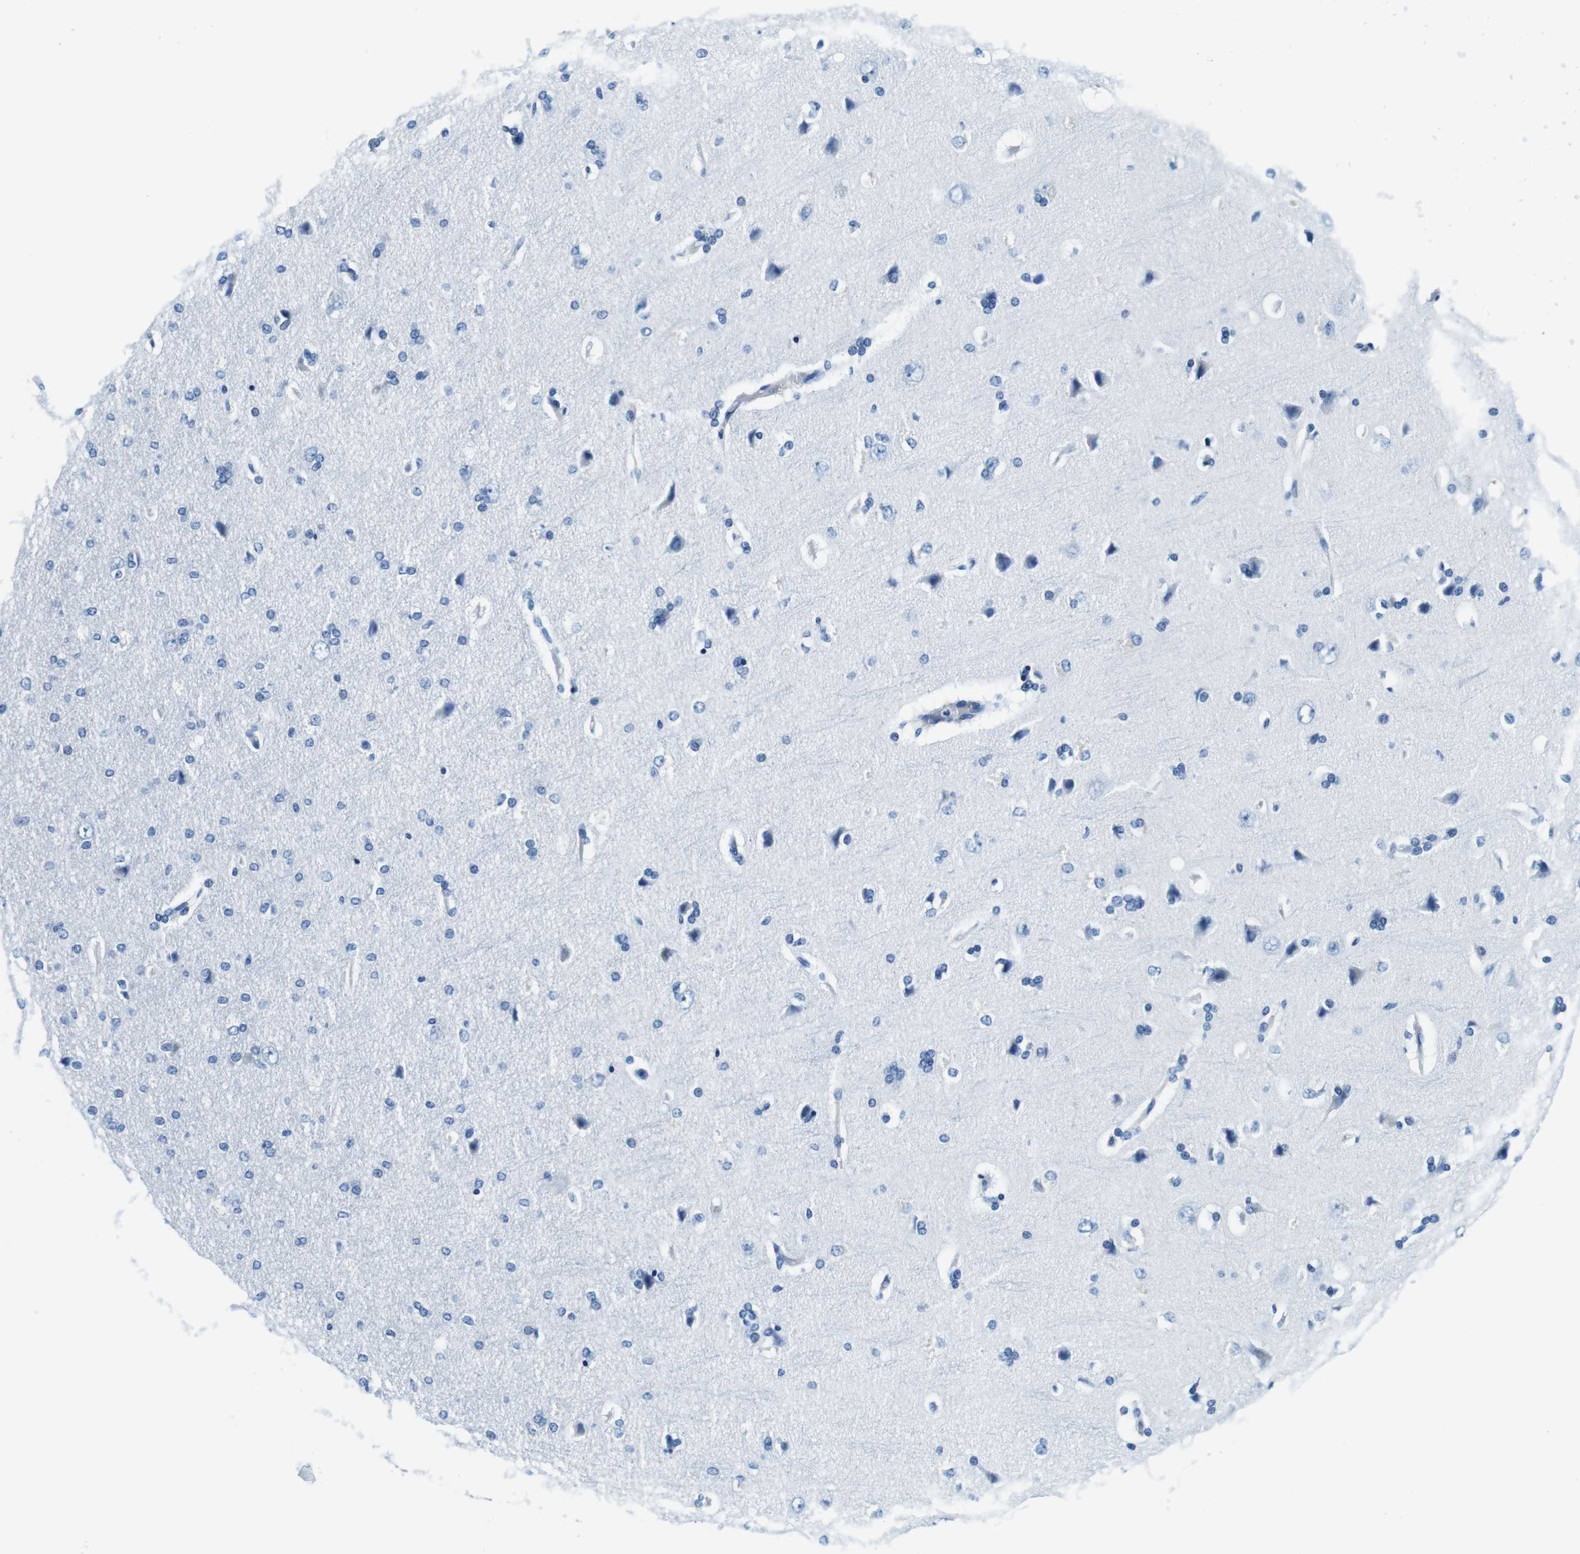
{"staining": {"intensity": "negative", "quantity": "none", "location": "none"}, "tissue": "cerebral cortex", "cell_type": "Endothelial cells", "image_type": "normal", "snomed": [{"axis": "morphology", "description": "Normal tissue, NOS"}, {"axis": "topography", "description": "Cerebral cortex"}], "caption": "Immunohistochemical staining of normal human cerebral cortex displays no significant expression in endothelial cells.", "gene": "ELANE", "patient": {"sex": "male", "age": 62}}